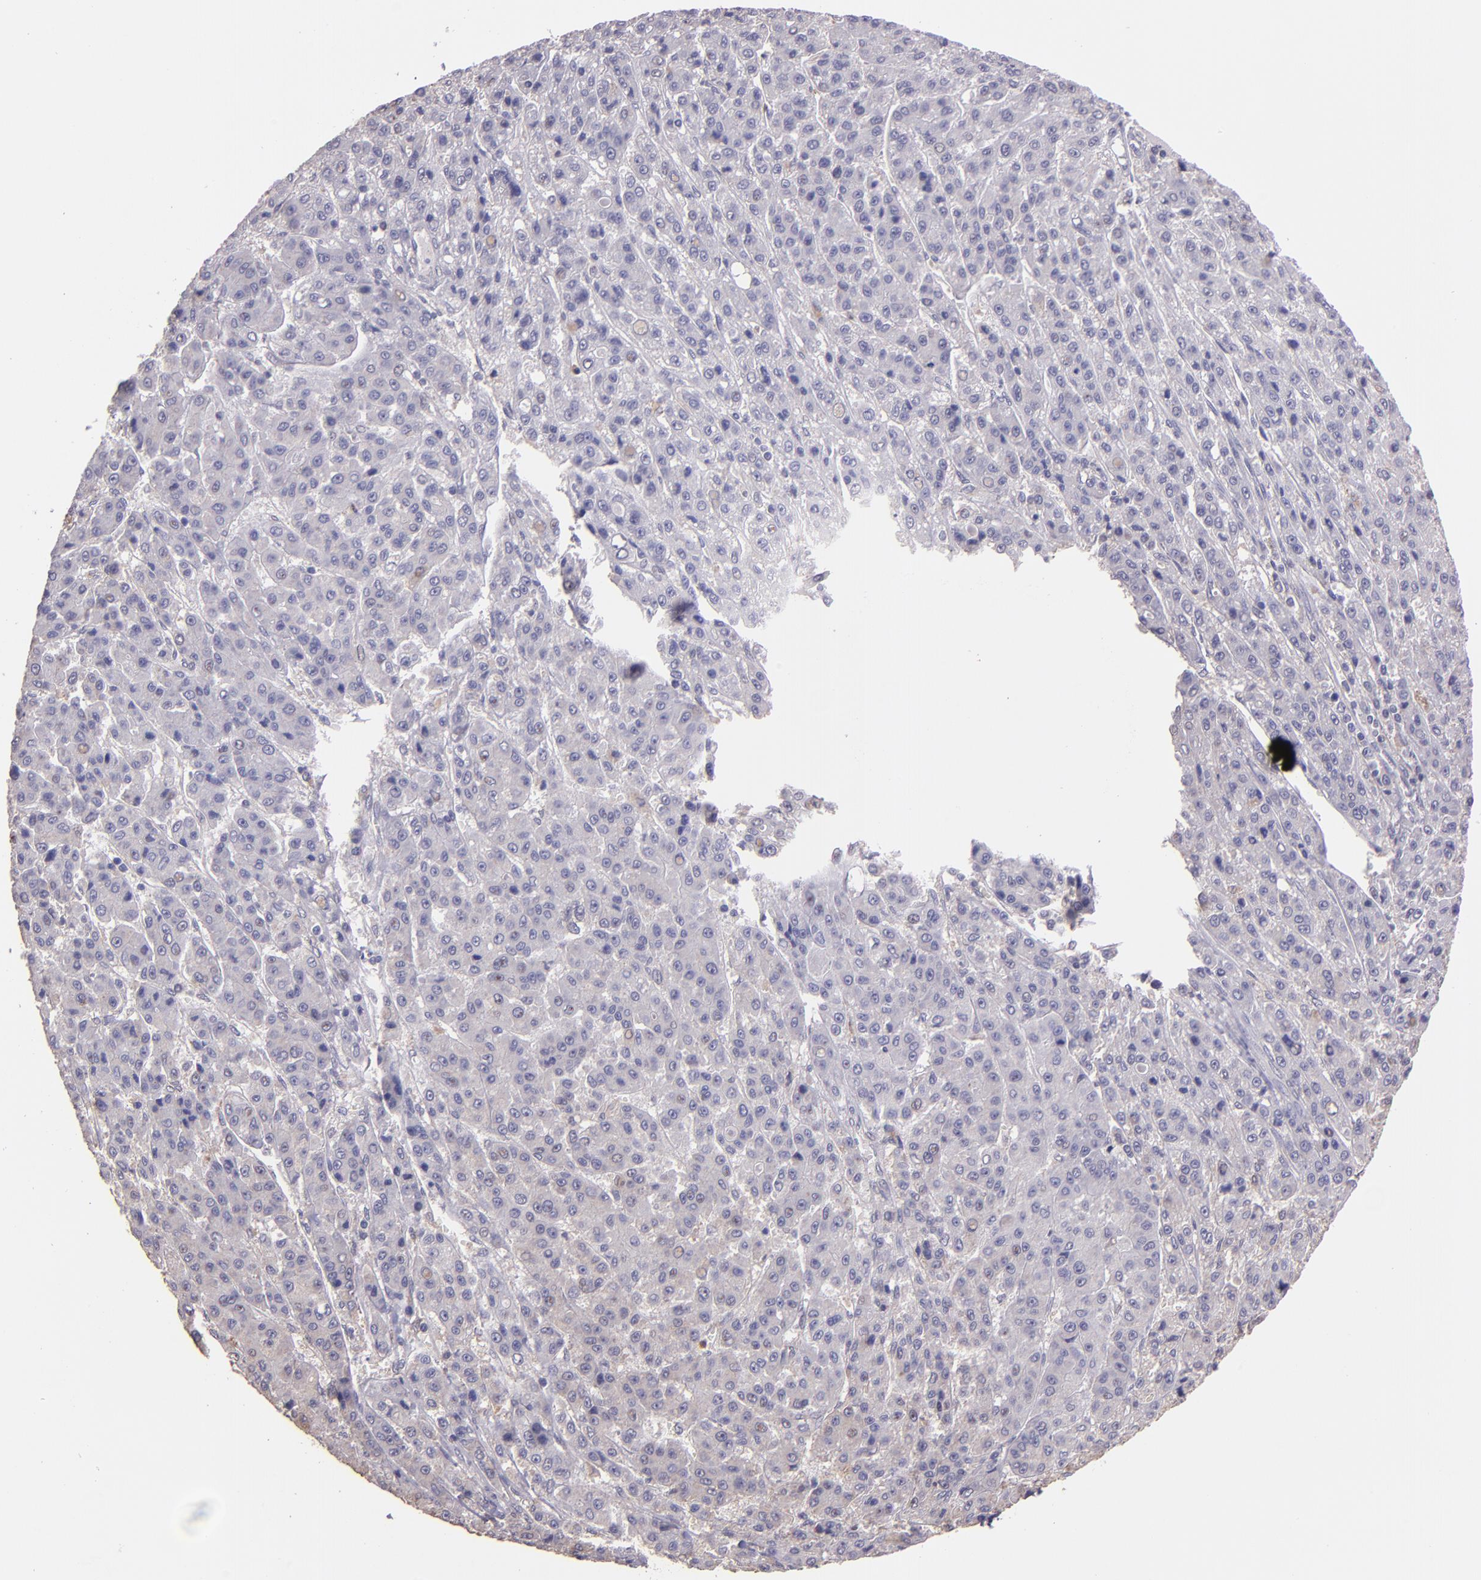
{"staining": {"intensity": "negative", "quantity": "none", "location": "none"}, "tissue": "liver cancer", "cell_type": "Tumor cells", "image_type": "cancer", "snomed": [{"axis": "morphology", "description": "Carcinoma, Hepatocellular, NOS"}, {"axis": "topography", "description": "Liver"}], "caption": "Immunohistochemistry of human liver cancer reveals no positivity in tumor cells.", "gene": "PAPPA", "patient": {"sex": "male", "age": 70}}